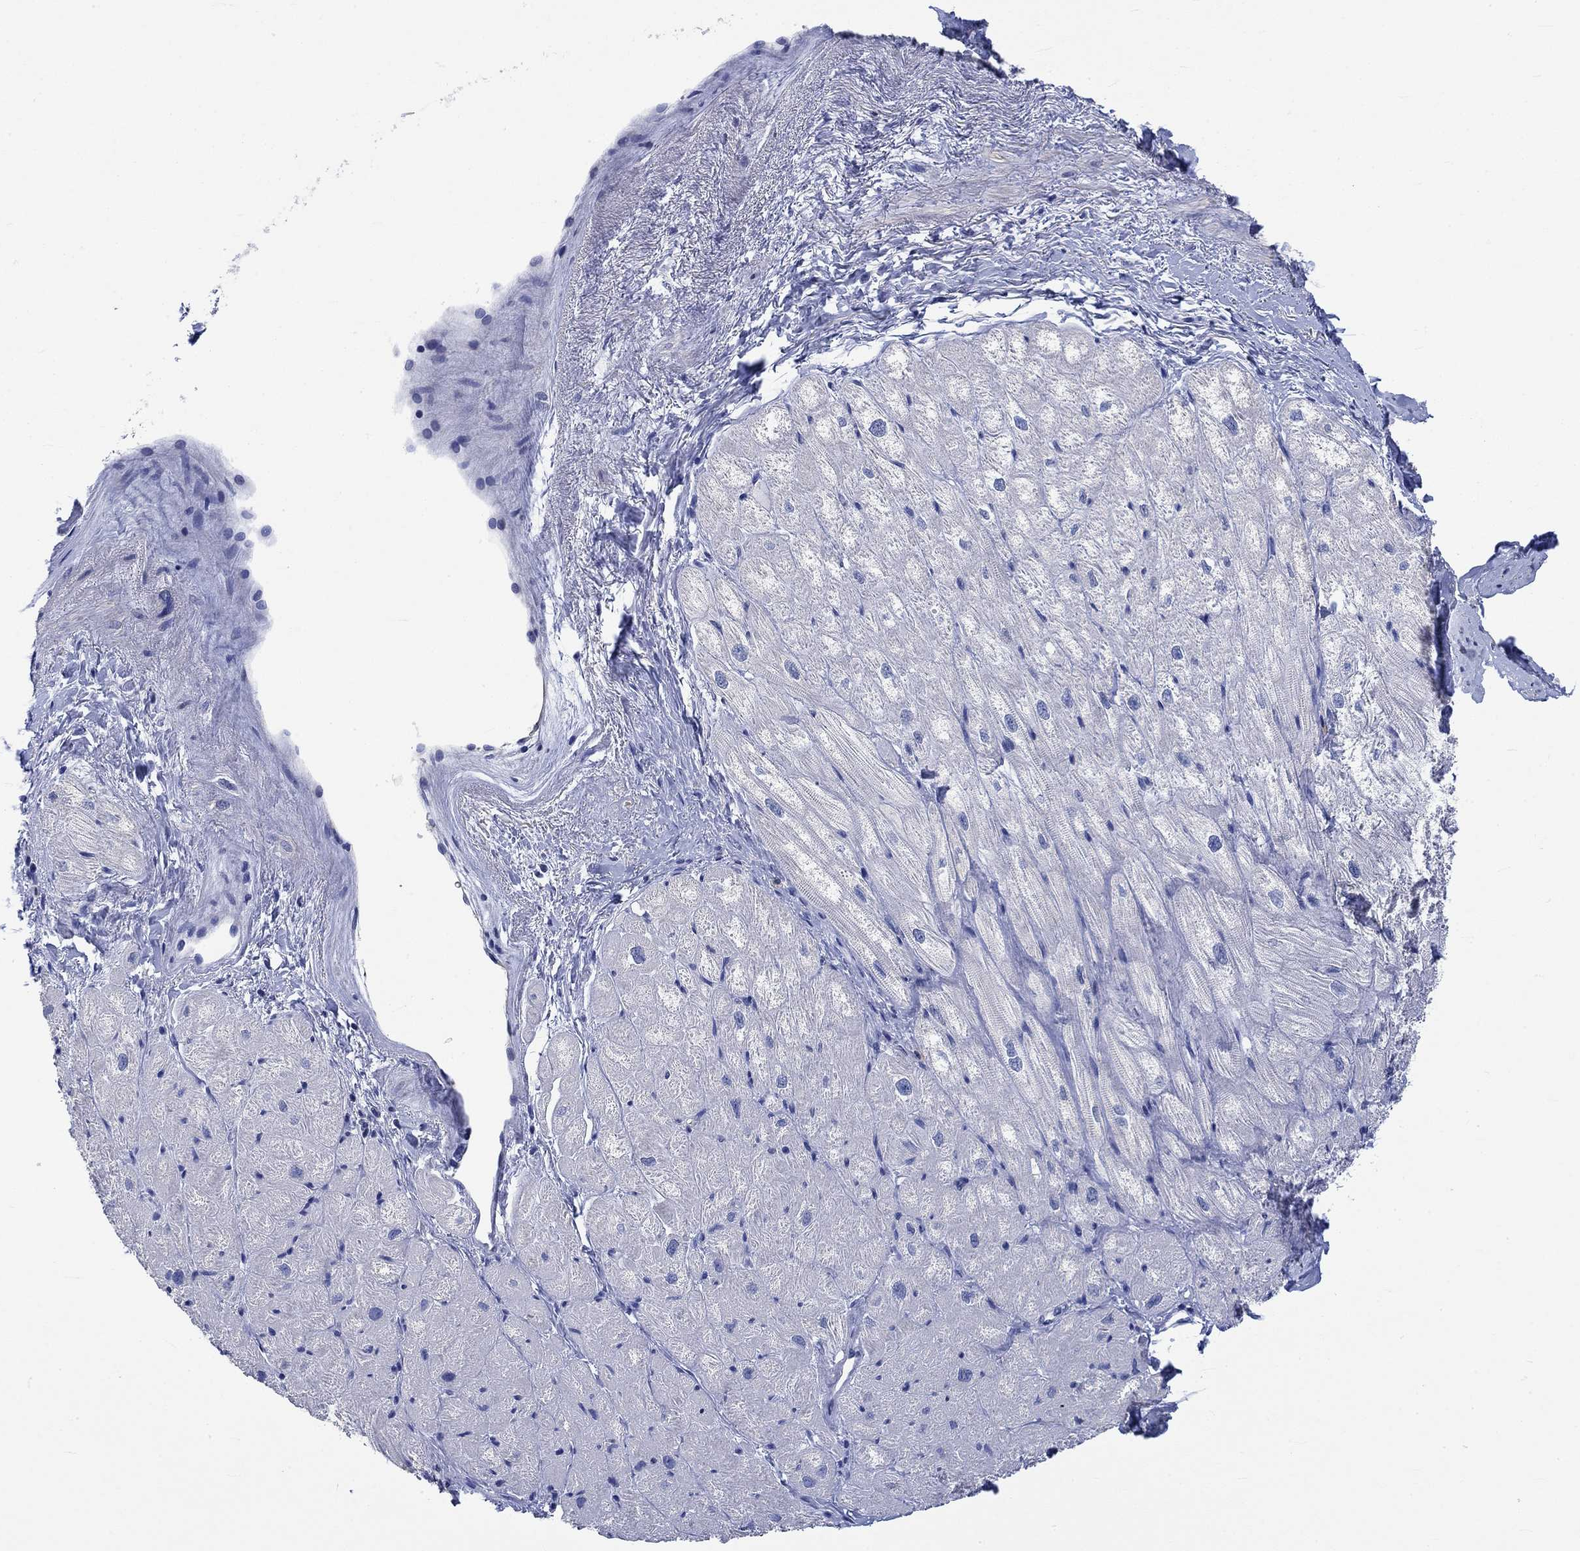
{"staining": {"intensity": "negative", "quantity": "none", "location": "none"}, "tissue": "heart muscle", "cell_type": "Cardiomyocytes", "image_type": "normal", "snomed": [{"axis": "morphology", "description": "Normal tissue, NOS"}, {"axis": "topography", "description": "Heart"}], "caption": "Immunohistochemistry (IHC) of unremarkable human heart muscle demonstrates no staining in cardiomyocytes.", "gene": "AGRP", "patient": {"sex": "male", "age": 57}}